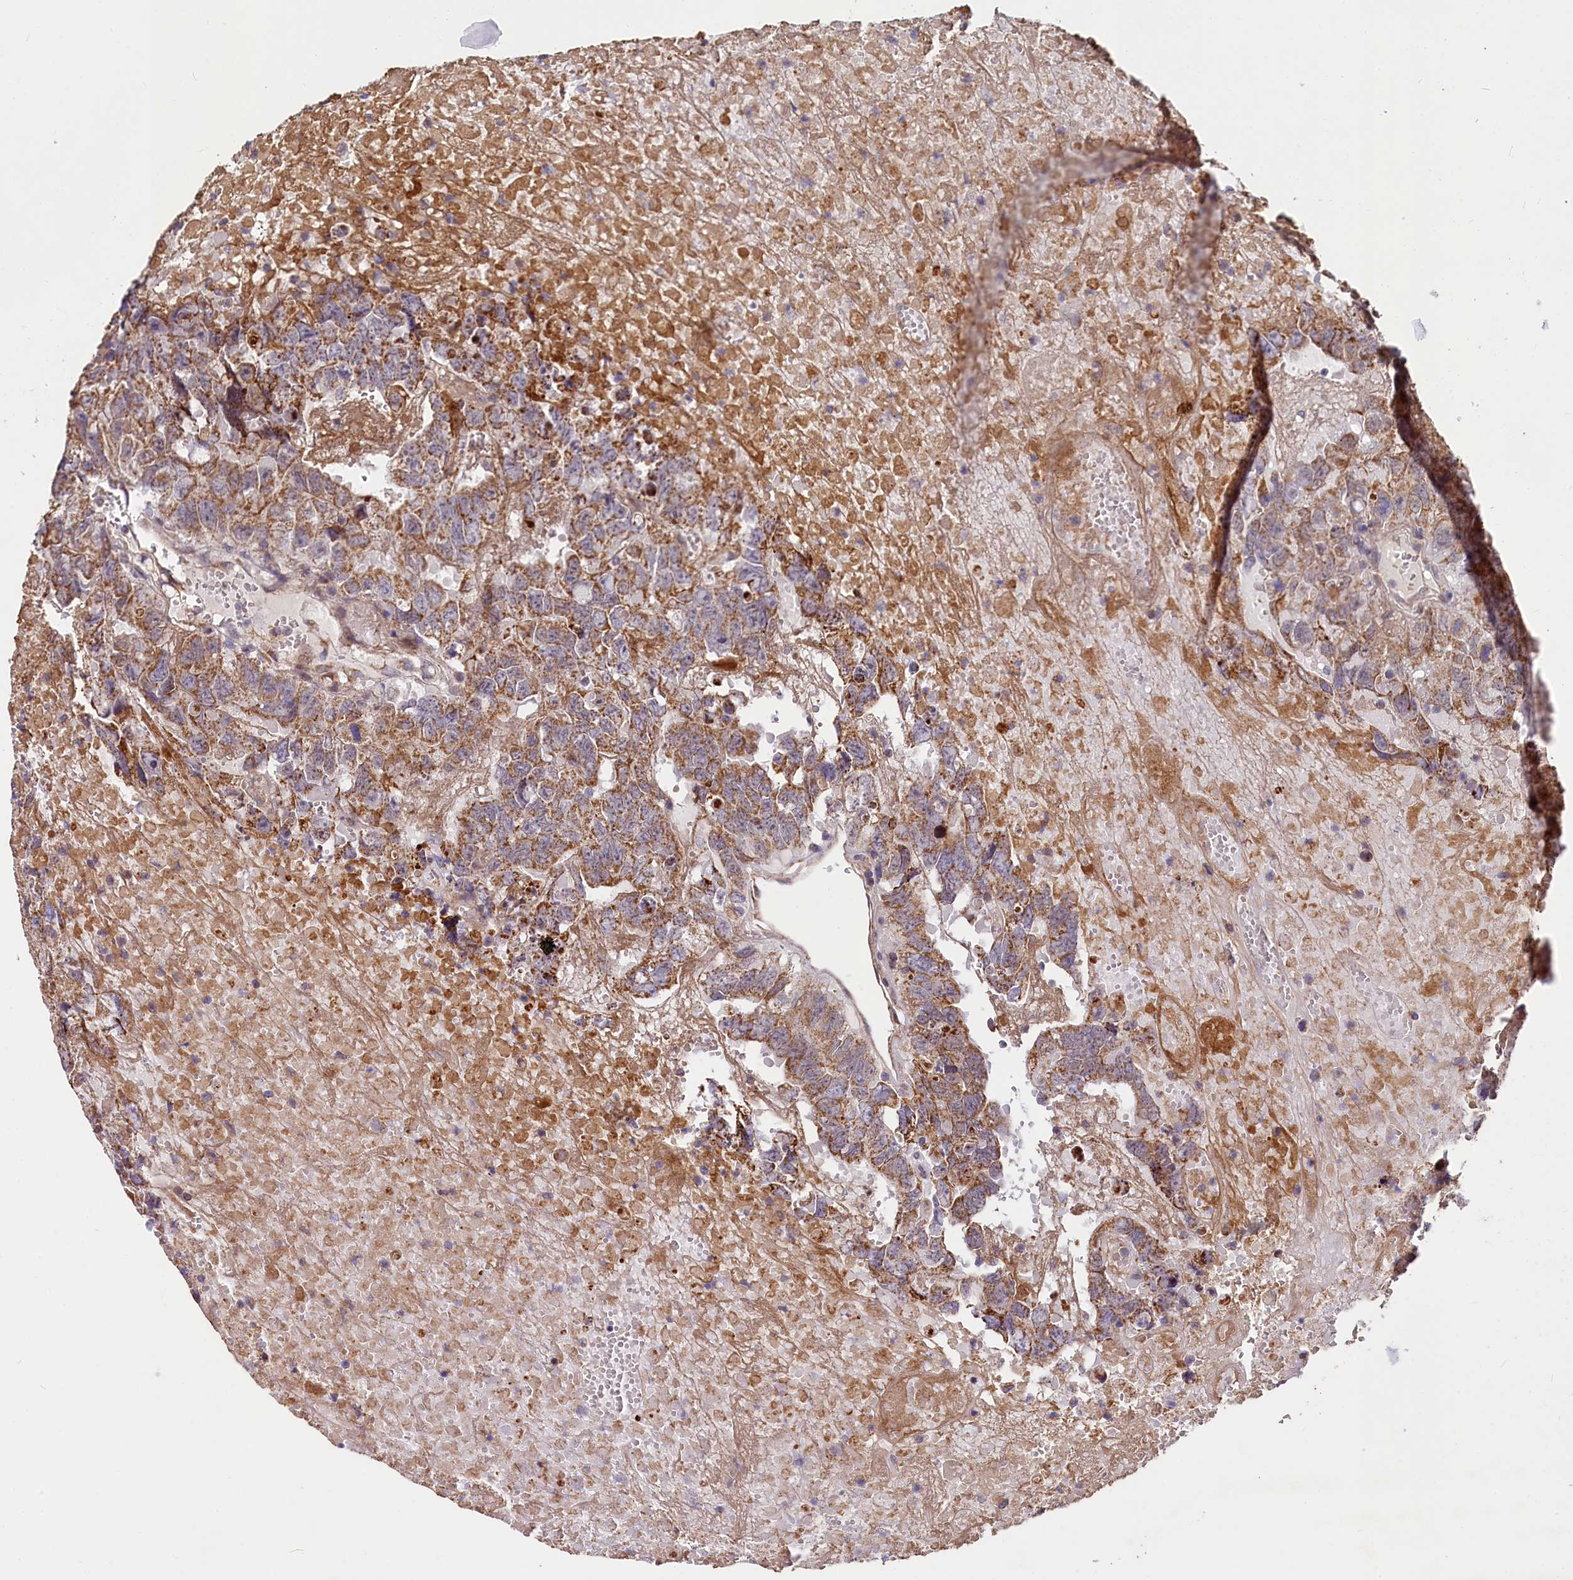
{"staining": {"intensity": "strong", "quantity": ">75%", "location": "cytoplasmic/membranous"}, "tissue": "testis cancer", "cell_type": "Tumor cells", "image_type": "cancer", "snomed": [{"axis": "morphology", "description": "Carcinoma, Embryonal, NOS"}, {"axis": "topography", "description": "Testis"}], "caption": "Testis cancer (embryonal carcinoma) tissue reveals strong cytoplasmic/membranous positivity in about >75% of tumor cells", "gene": "SPRYD3", "patient": {"sex": "male", "age": 45}}